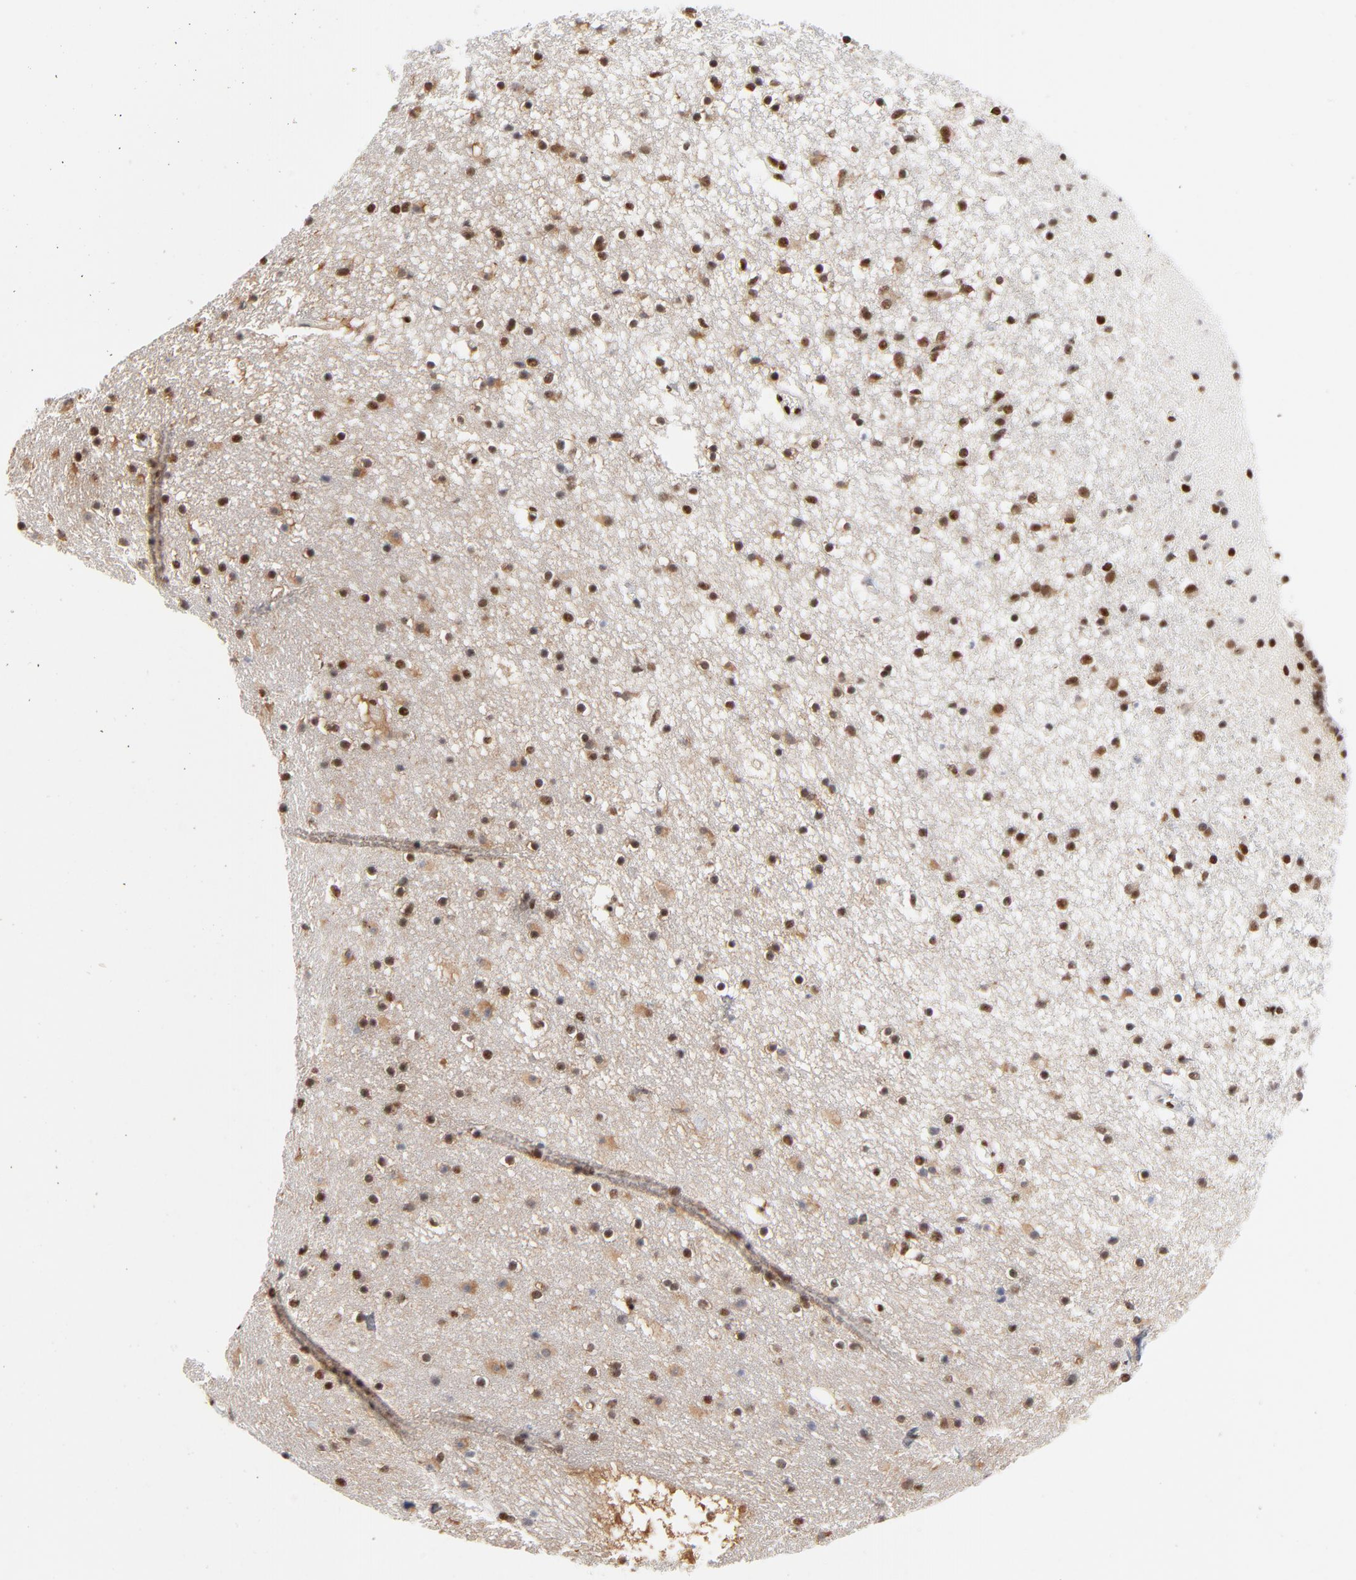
{"staining": {"intensity": "strong", "quantity": ">75%", "location": "nuclear"}, "tissue": "caudate", "cell_type": "Glial cells", "image_type": "normal", "snomed": [{"axis": "morphology", "description": "Normal tissue, NOS"}, {"axis": "topography", "description": "Lateral ventricle wall"}], "caption": "This is a histology image of immunohistochemistry (IHC) staining of normal caudate, which shows strong staining in the nuclear of glial cells.", "gene": "CREB1", "patient": {"sex": "male", "age": 45}}